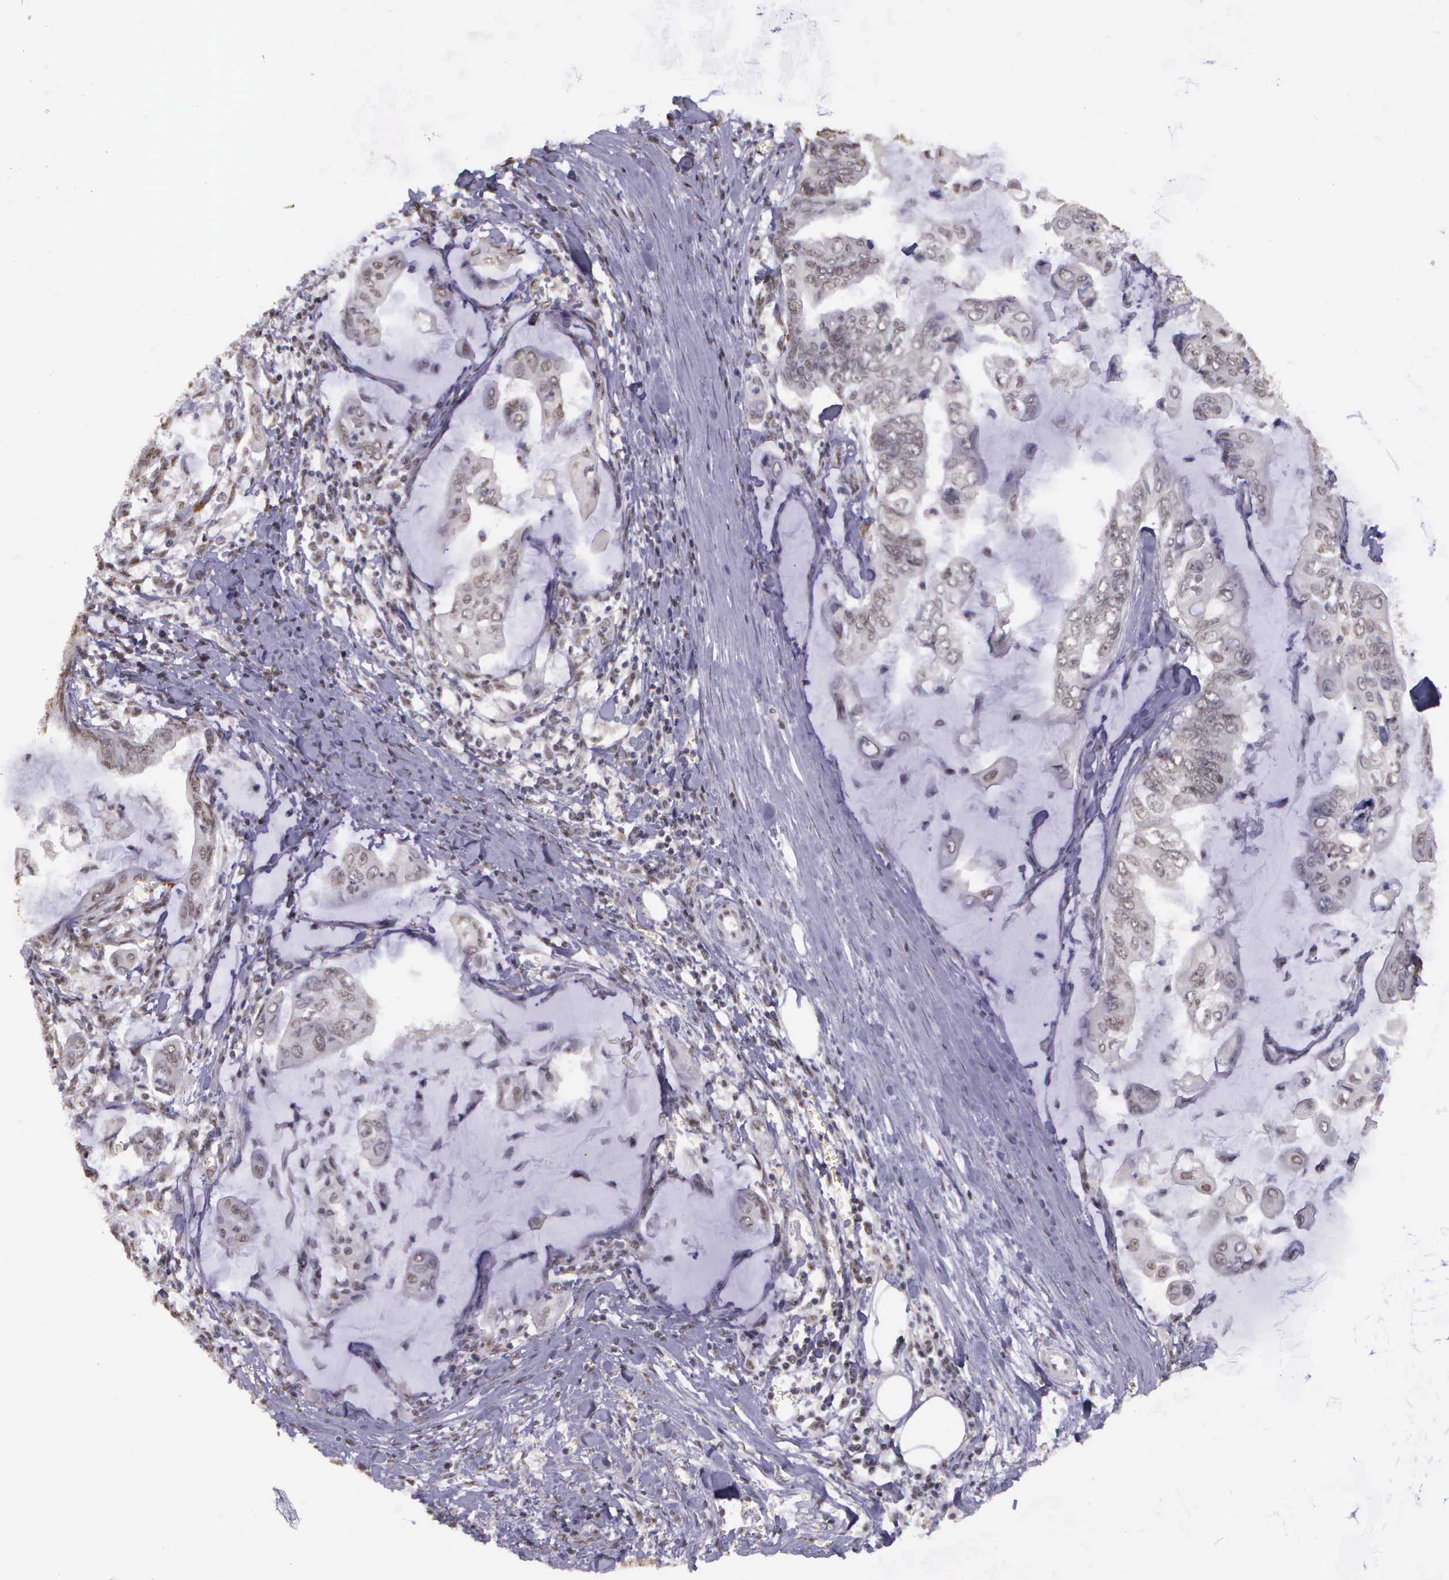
{"staining": {"intensity": "negative", "quantity": "none", "location": "none"}, "tissue": "stomach cancer", "cell_type": "Tumor cells", "image_type": "cancer", "snomed": [{"axis": "morphology", "description": "Adenocarcinoma, NOS"}, {"axis": "topography", "description": "Stomach, upper"}], "caption": "A high-resolution histopathology image shows immunohistochemistry (IHC) staining of stomach cancer (adenocarcinoma), which exhibits no significant positivity in tumor cells. (IHC, brightfield microscopy, high magnification).", "gene": "ARMCX5", "patient": {"sex": "male", "age": 80}}